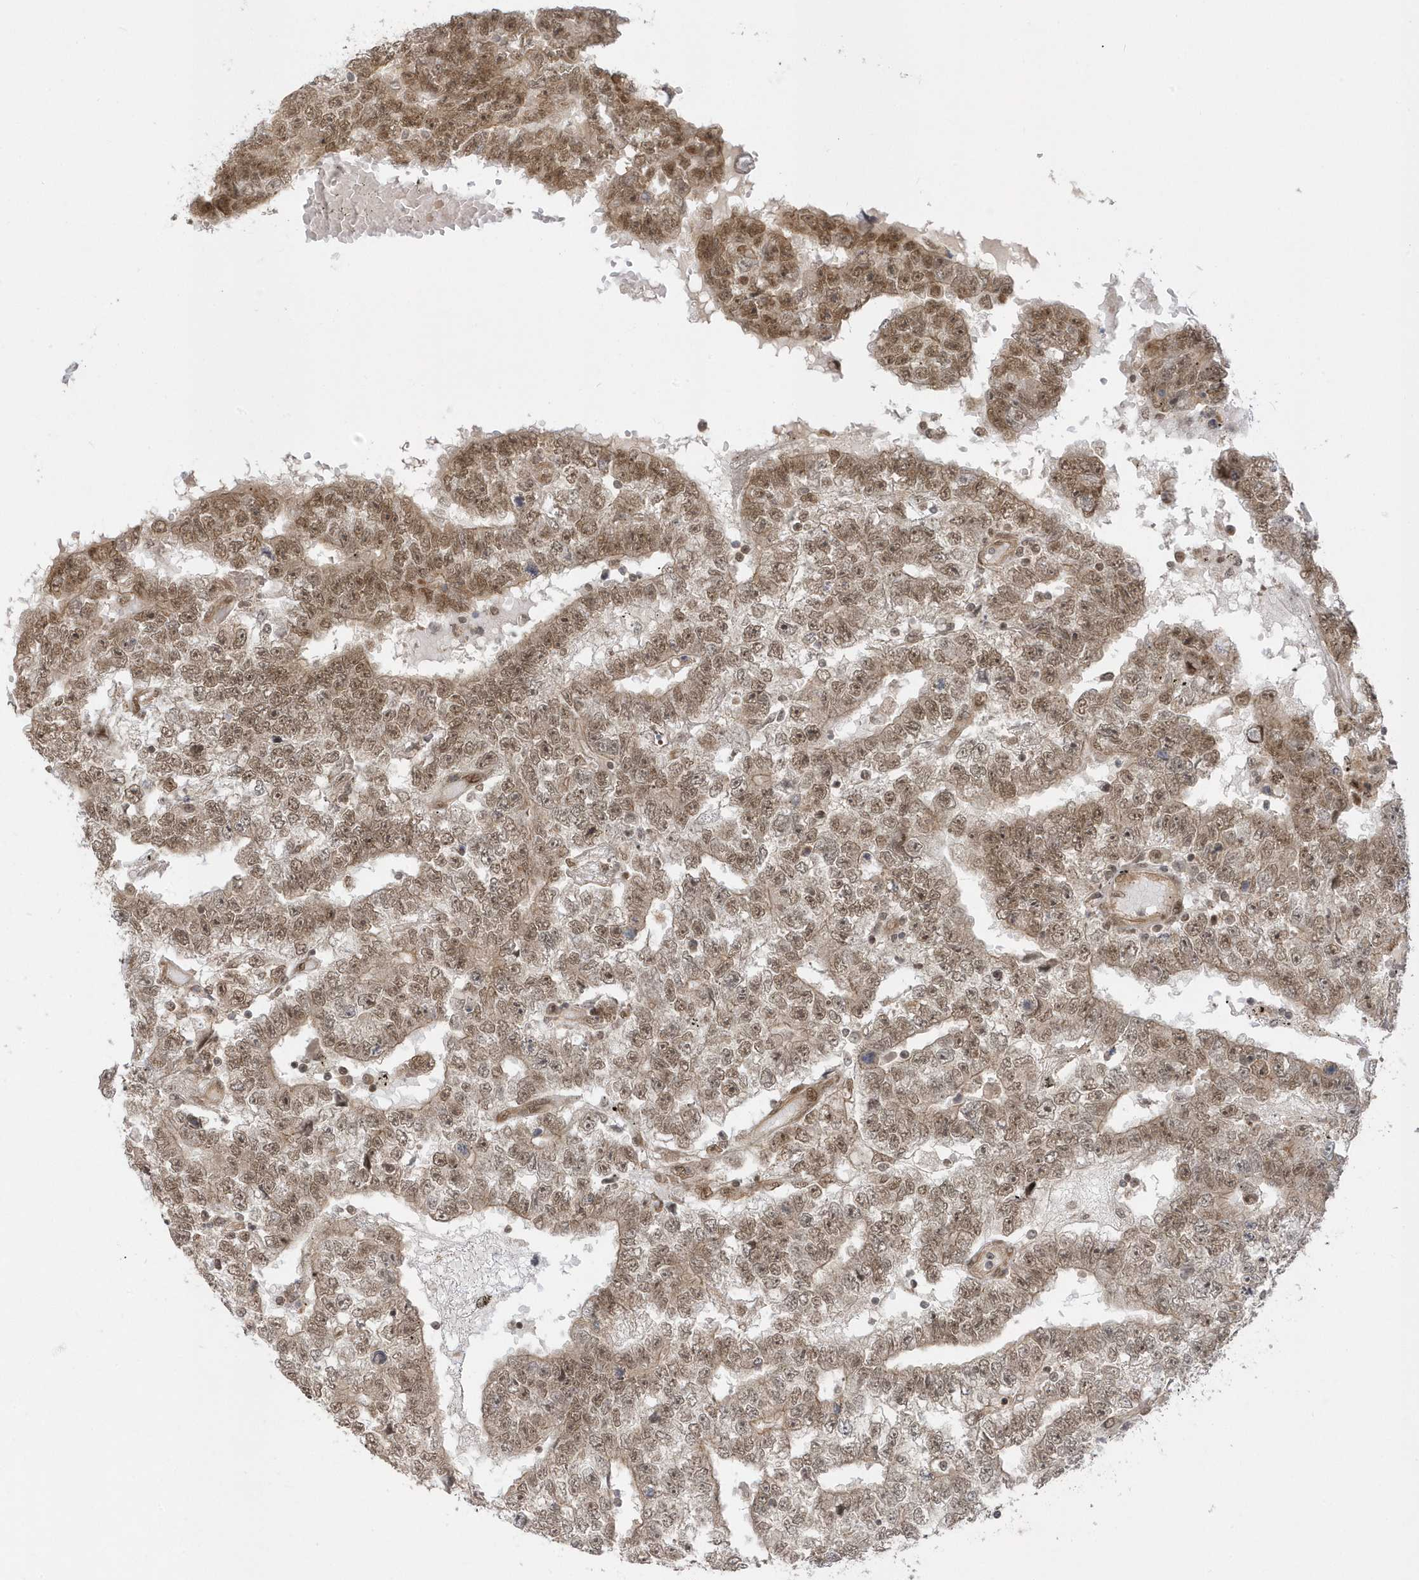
{"staining": {"intensity": "moderate", "quantity": ">75%", "location": "nuclear"}, "tissue": "testis cancer", "cell_type": "Tumor cells", "image_type": "cancer", "snomed": [{"axis": "morphology", "description": "Carcinoma, Embryonal, NOS"}, {"axis": "topography", "description": "Testis"}], "caption": "DAB immunohistochemical staining of testis cancer demonstrates moderate nuclear protein expression in approximately >75% of tumor cells.", "gene": "USP53", "patient": {"sex": "male", "age": 25}}